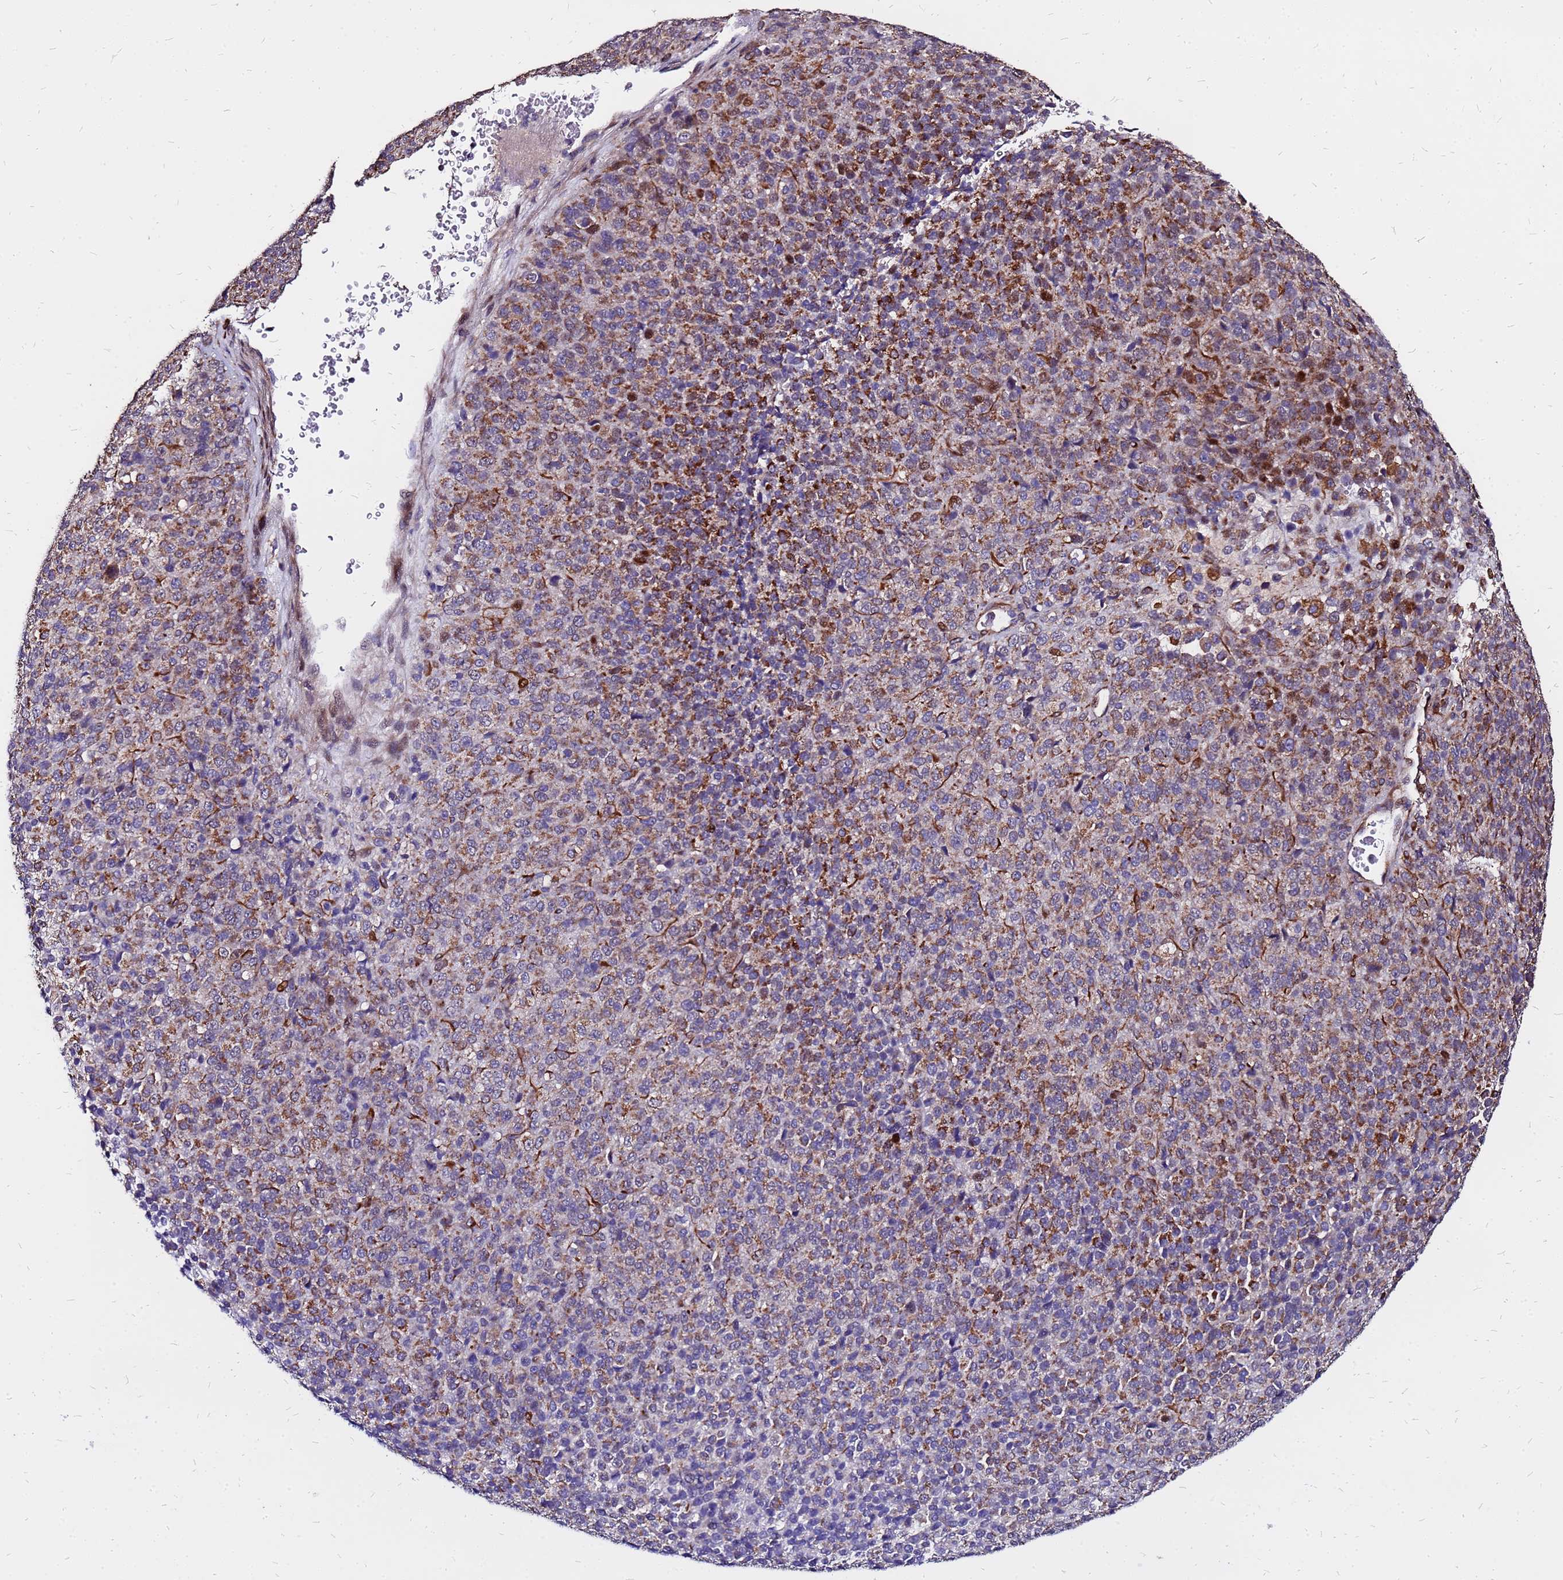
{"staining": {"intensity": "strong", "quantity": ">75%", "location": "cytoplasmic/membranous"}, "tissue": "melanoma", "cell_type": "Tumor cells", "image_type": "cancer", "snomed": [{"axis": "morphology", "description": "Malignant melanoma, Metastatic site"}, {"axis": "topography", "description": "Brain"}], "caption": "Human malignant melanoma (metastatic site) stained with a protein marker reveals strong staining in tumor cells.", "gene": "ARHGEF5", "patient": {"sex": "female", "age": 56}}